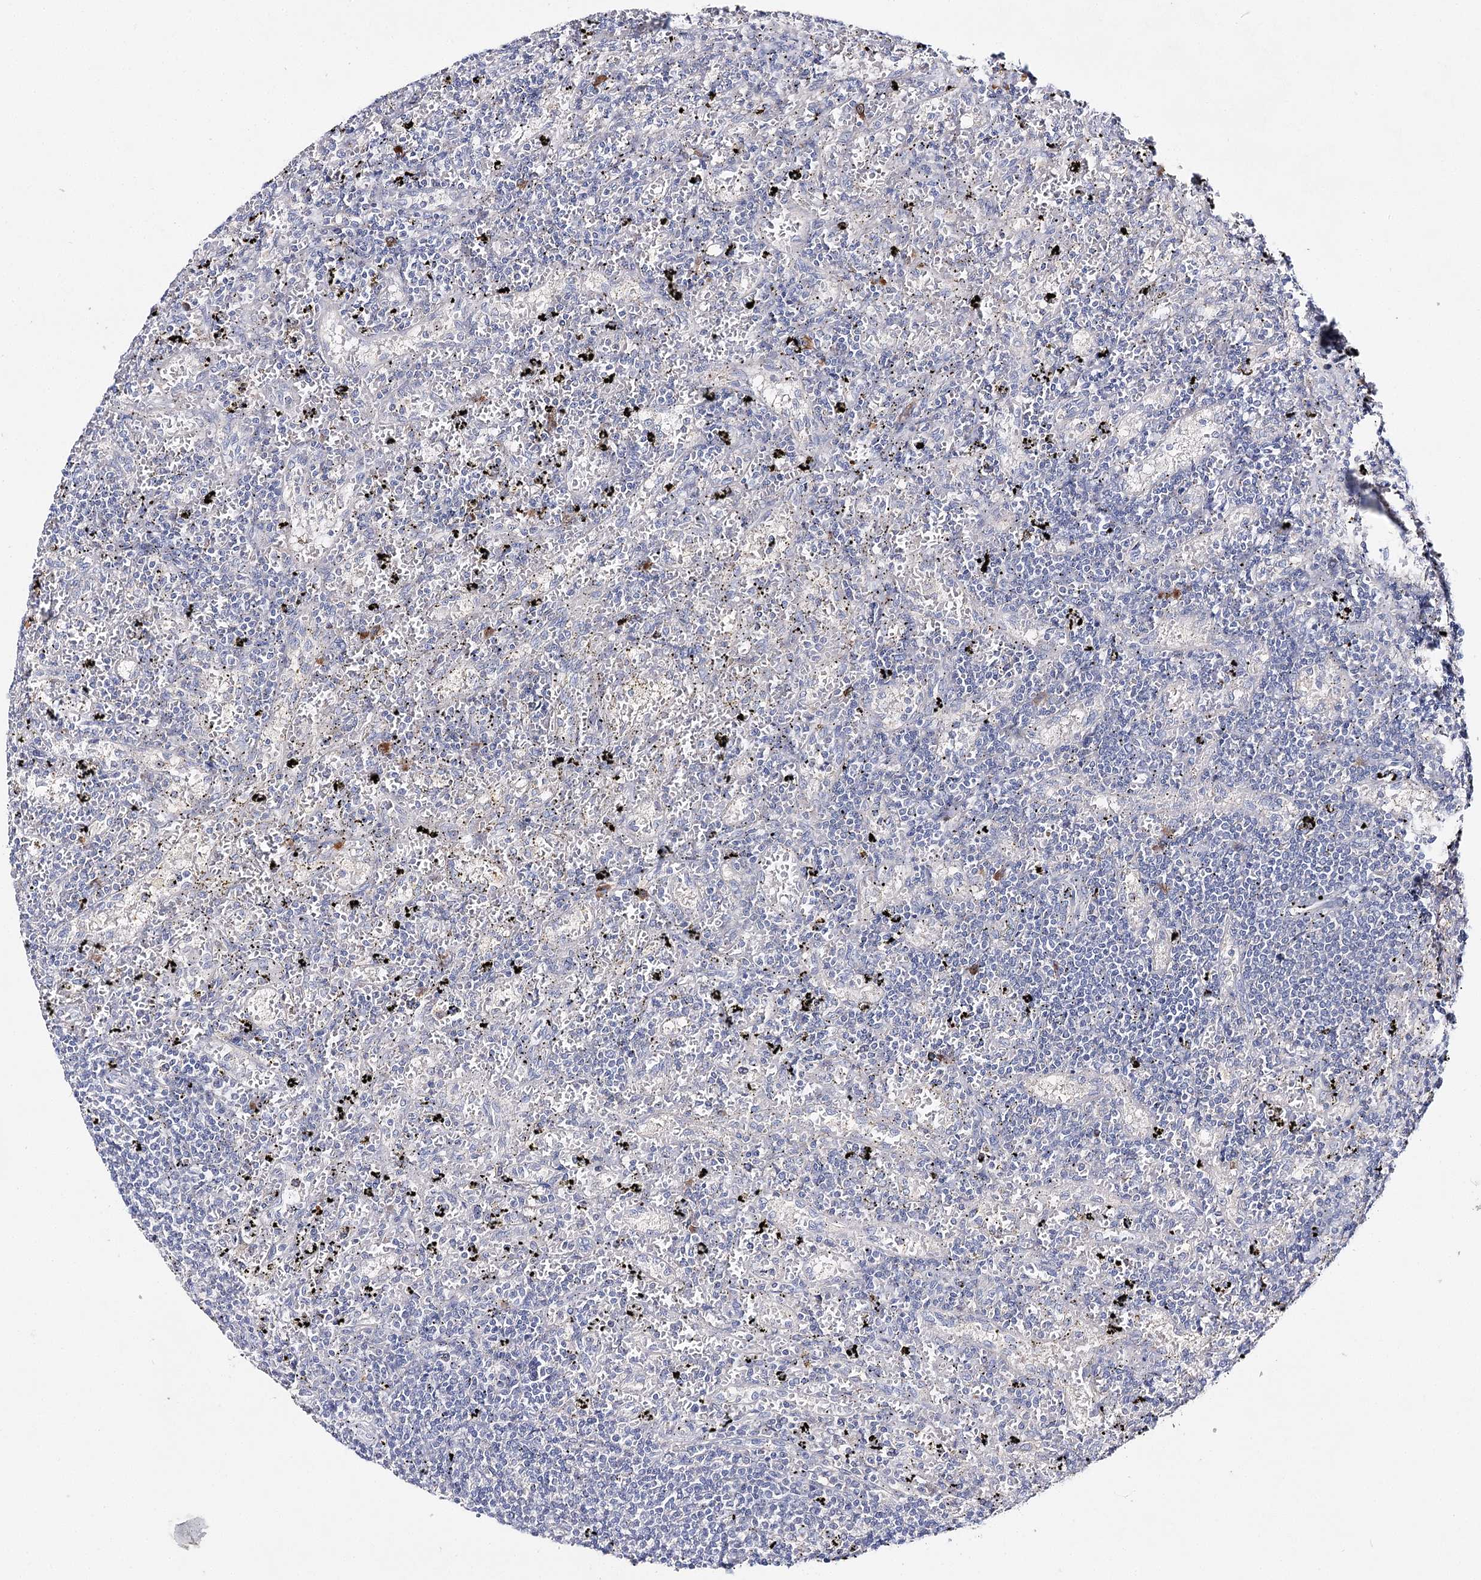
{"staining": {"intensity": "negative", "quantity": "none", "location": "none"}, "tissue": "lymphoma", "cell_type": "Tumor cells", "image_type": "cancer", "snomed": [{"axis": "morphology", "description": "Malignant lymphoma, non-Hodgkin's type, Low grade"}, {"axis": "topography", "description": "Spleen"}], "caption": "DAB (3,3'-diaminobenzidine) immunohistochemical staining of low-grade malignant lymphoma, non-Hodgkin's type demonstrates no significant staining in tumor cells.", "gene": "IL1RAP", "patient": {"sex": "male", "age": 76}}